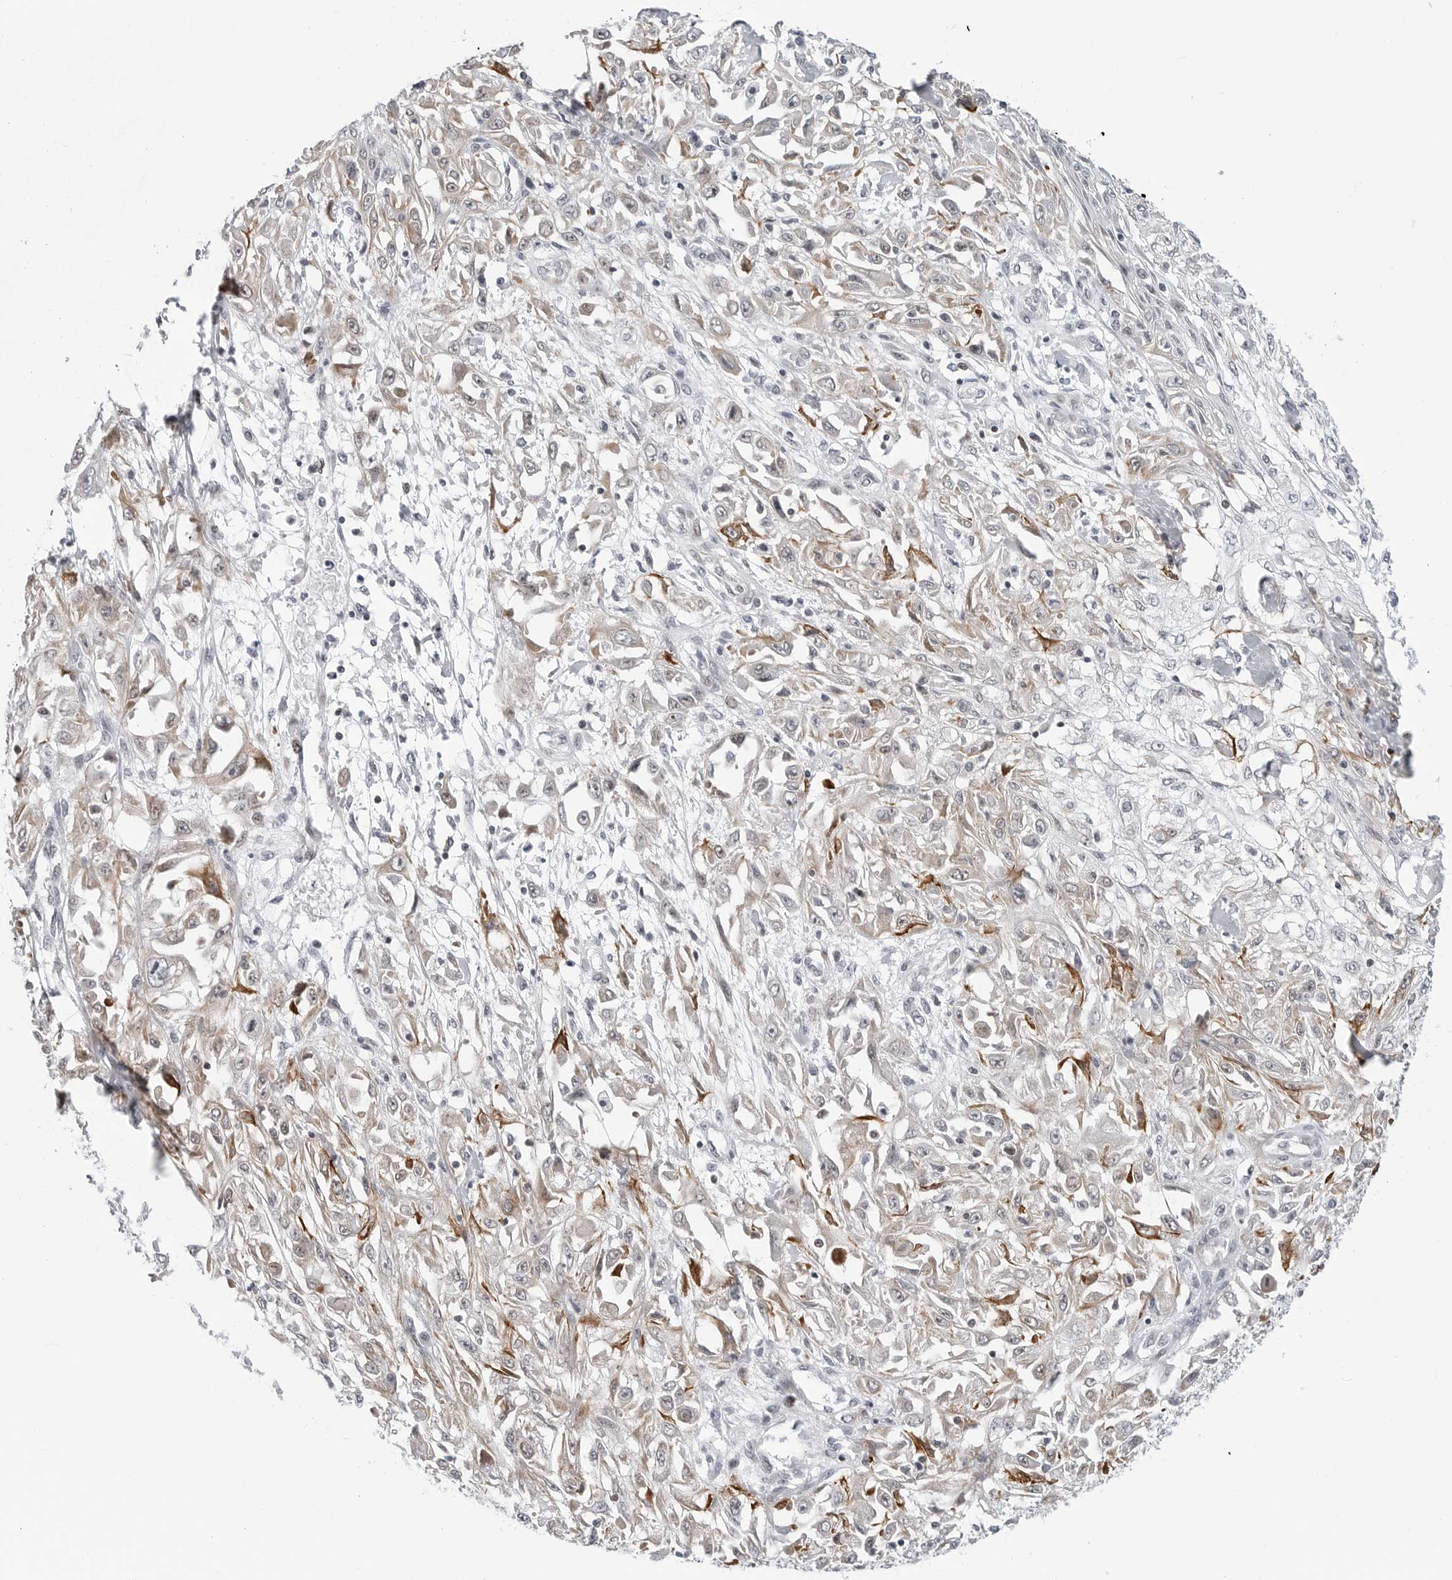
{"staining": {"intensity": "moderate", "quantity": "<25%", "location": "cytoplasmic/membranous"}, "tissue": "skin cancer", "cell_type": "Tumor cells", "image_type": "cancer", "snomed": [{"axis": "morphology", "description": "Squamous cell carcinoma, NOS"}, {"axis": "morphology", "description": "Squamous cell carcinoma, metastatic, NOS"}, {"axis": "topography", "description": "Skin"}, {"axis": "topography", "description": "Lymph node"}], "caption": "Squamous cell carcinoma (skin) tissue demonstrates moderate cytoplasmic/membranous staining in approximately <25% of tumor cells, visualized by immunohistochemistry.", "gene": "FAM135B", "patient": {"sex": "male", "age": 75}}